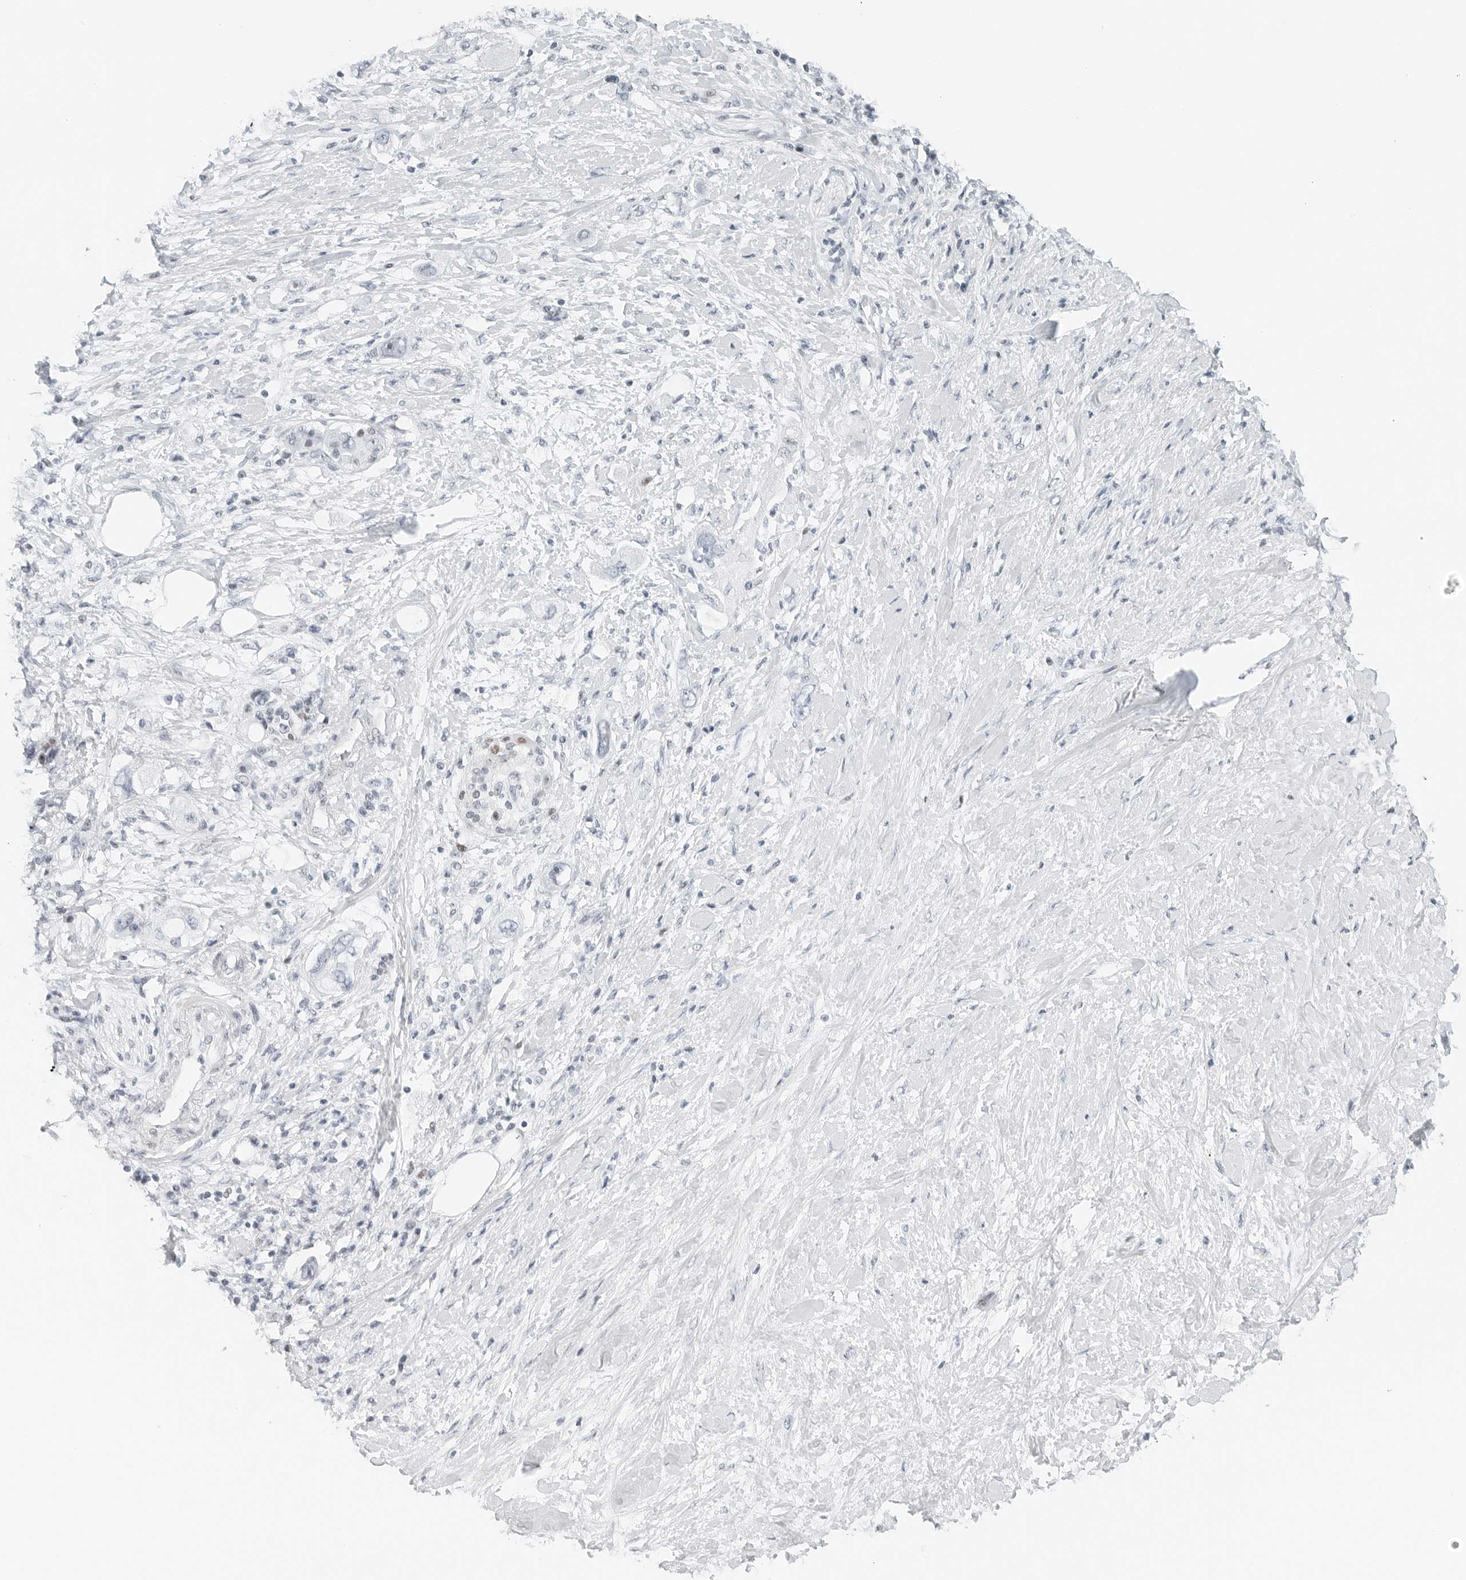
{"staining": {"intensity": "negative", "quantity": "none", "location": "none"}, "tissue": "pancreatic cancer", "cell_type": "Tumor cells", "image_type": "cancer", "snomed": [{"axis": "morphology", "description": "Adenocarcinoma, NOS"}, {"axis": "topography", "description": "Pancreas"}], "caption": "Tumor cells are negative for protein expression in human adenocarcinoma (pancreatic).", "gene": "NTMT2", "patient": {"sex": "female", "age": 56}}